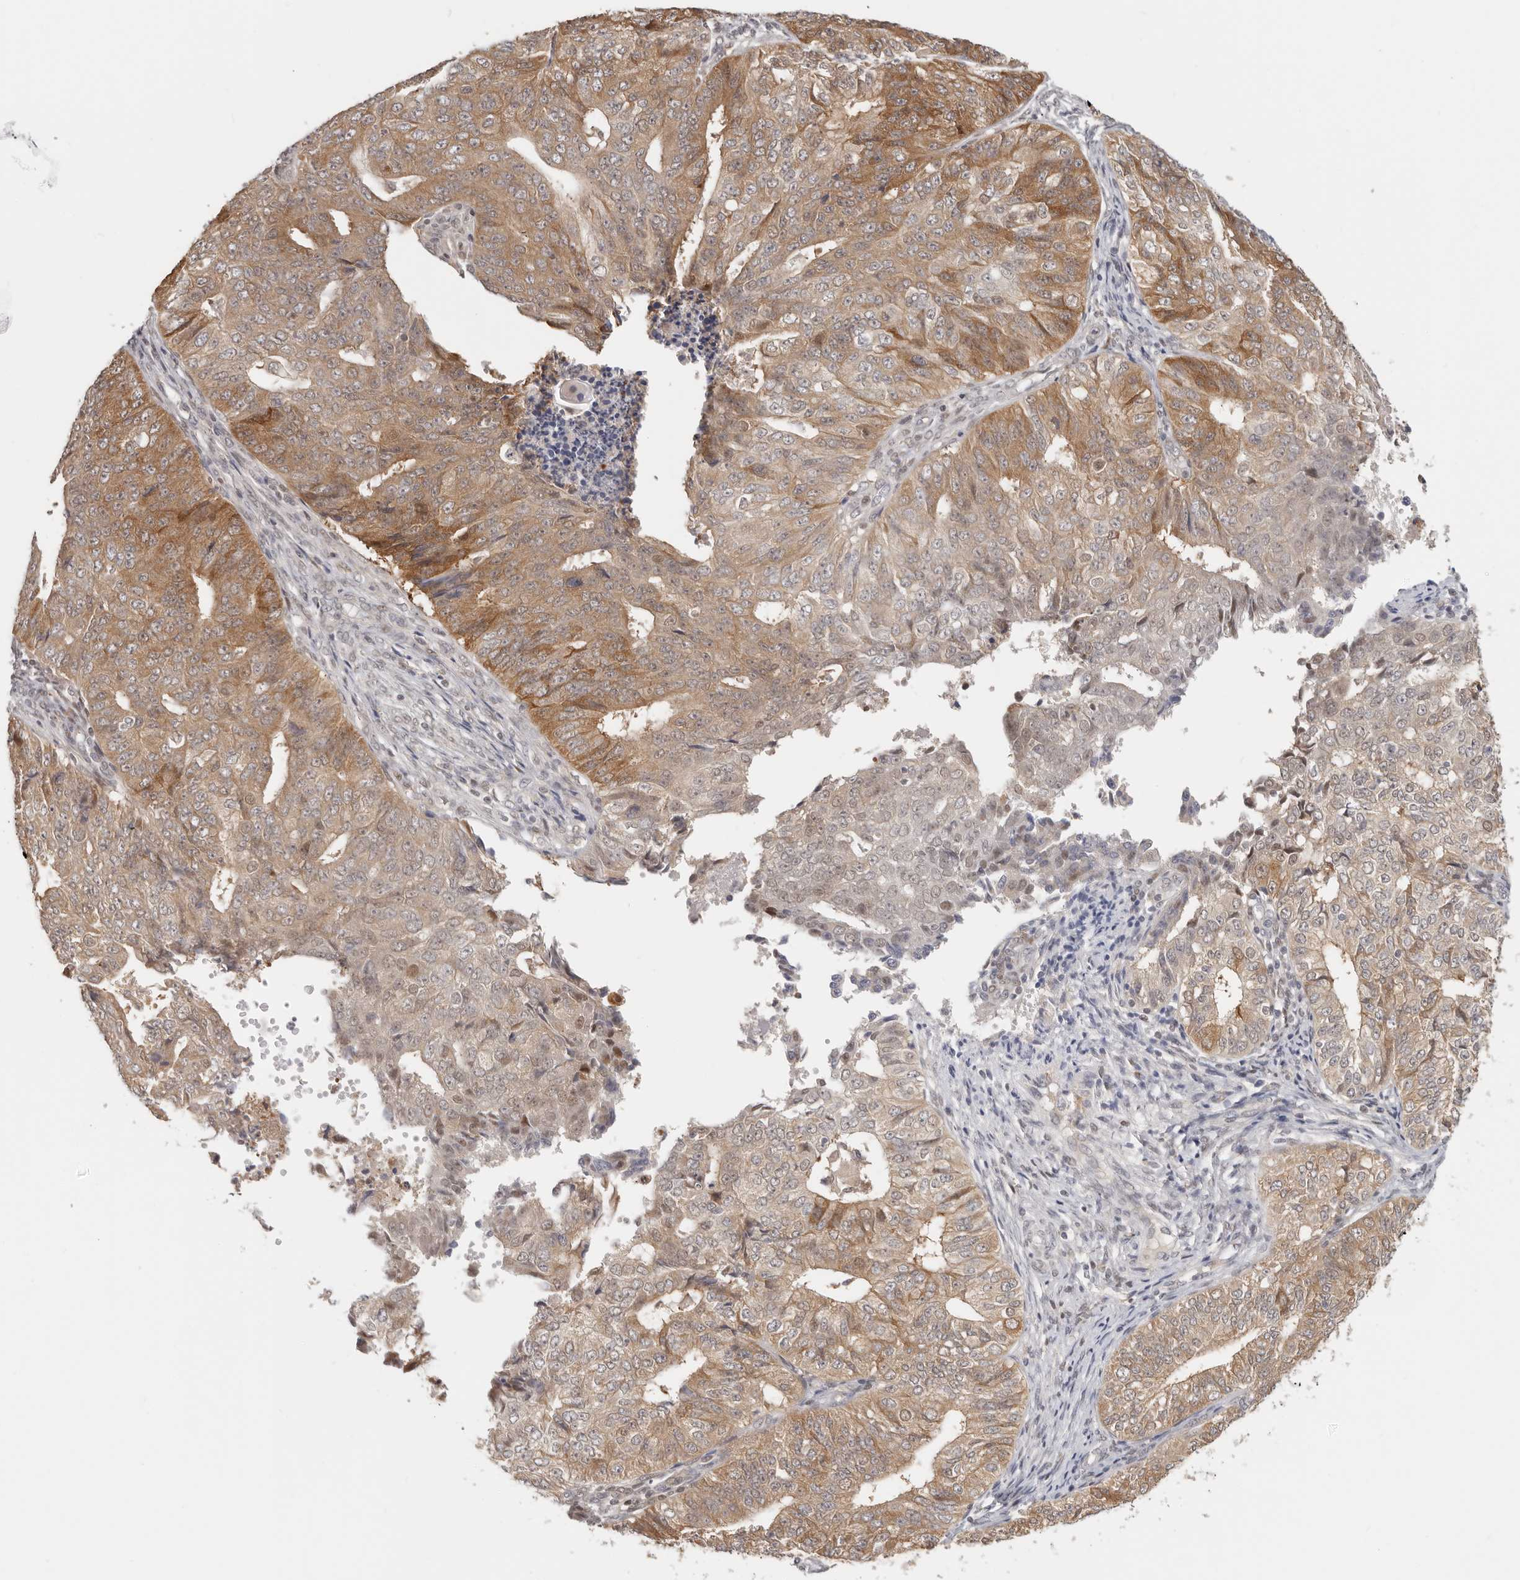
{"staining": {"intensity": "moderate", "quantity": ">75%", "location": "cytoplasmic/membranous,nuclear"}, "tissue": "endometrial cancer", "cell_type": "Tumor cells", "image_type": "cancer", "snomed": [{"axis": "morphology", "description": "Adenocarcinoma, NOS"}, {"axis": "topography", "description": "Endometrium"}], "caption": "Human endometrial cancer (adenocarcinoma) stained with a protein marker demonstrates moderate staining in tumor cells.", "gene": "LARP7", "patient": {"sex": "female", "age": 32}}